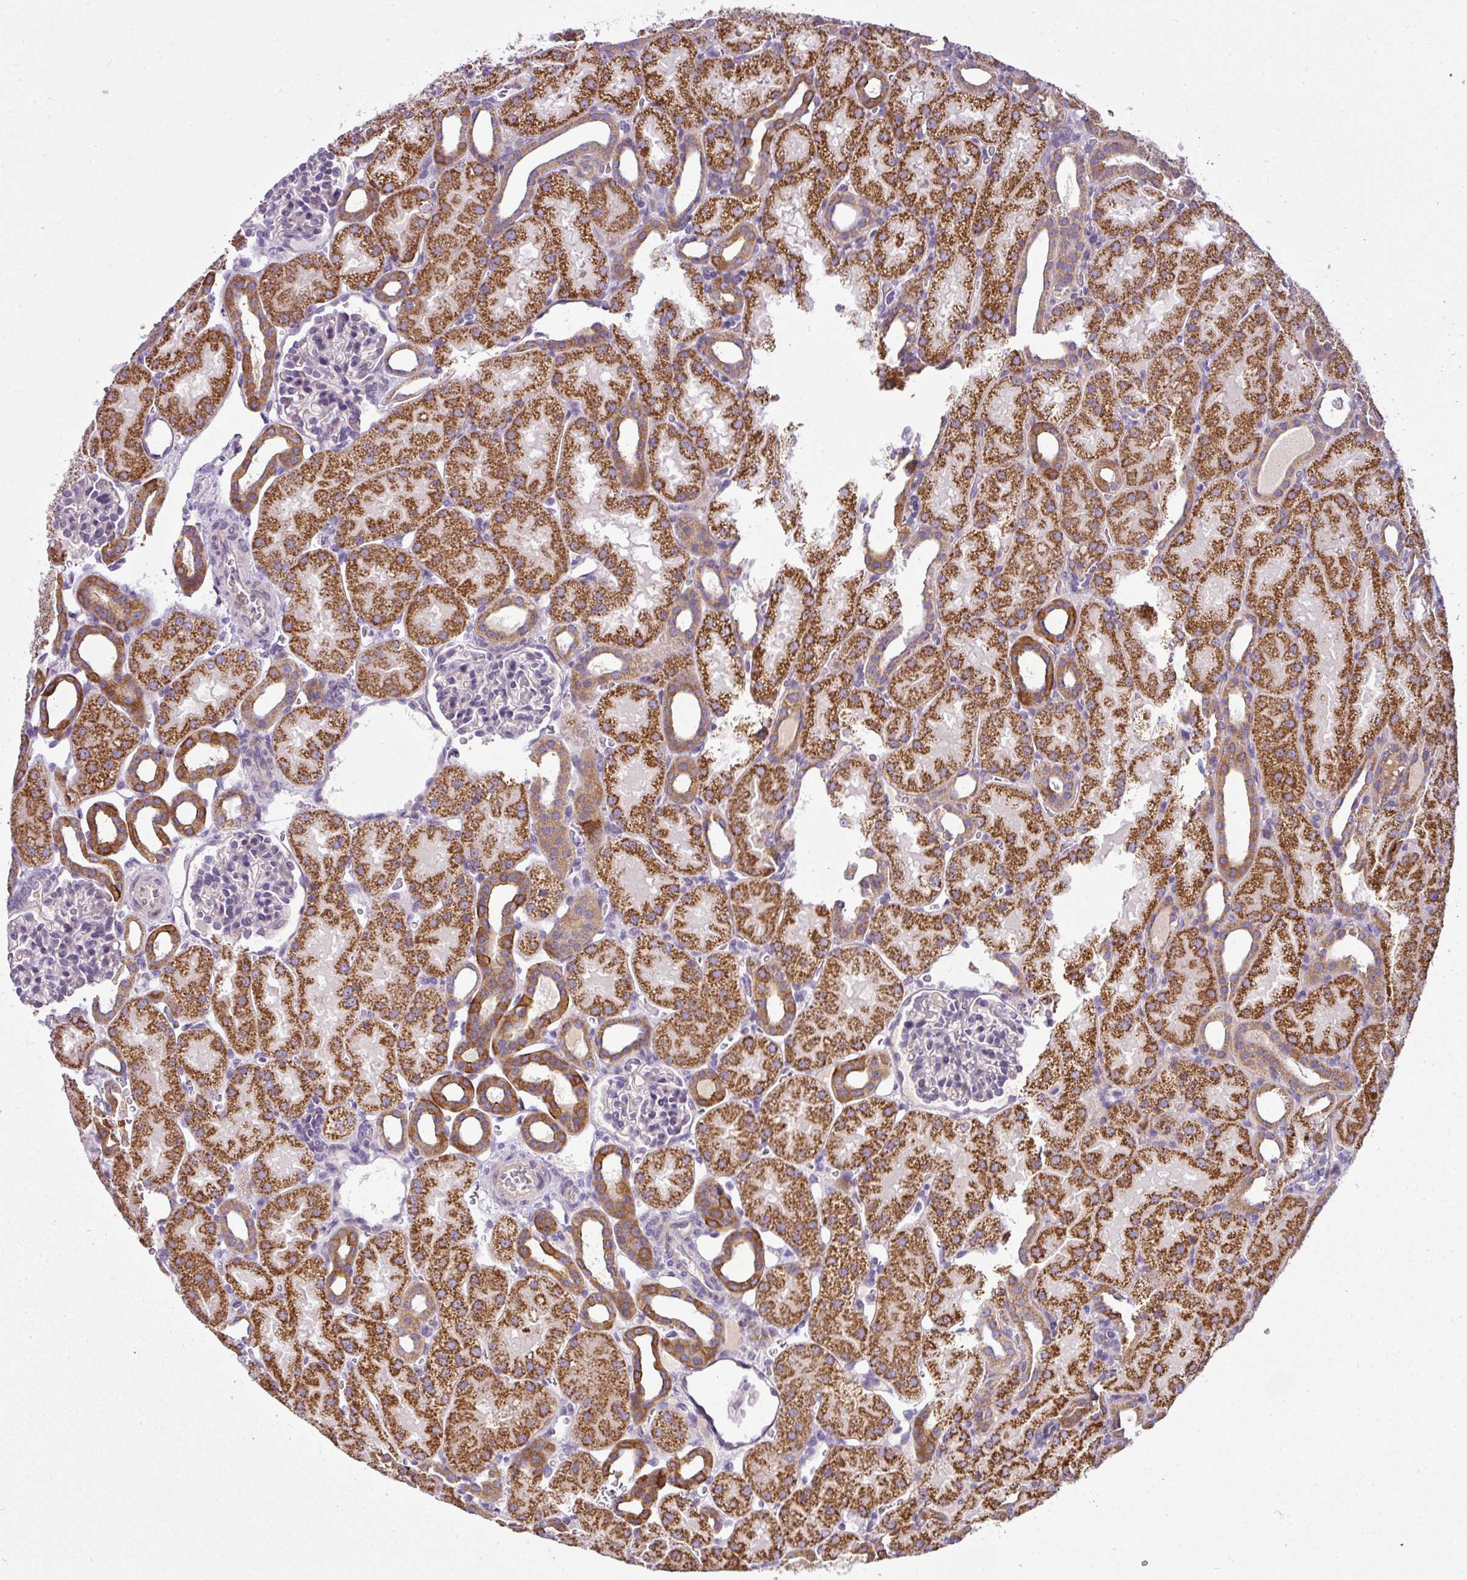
{"staining": {"intensity": "moderate", "quantity": "<25%", "location": "cytoplasmic/membranous"}, "tissue": "kidney", "cell_type": "Cells in glomeruli", "image_type": "normal", "snomed": [{"axis": "morphology", "description": "Normal tissue, NOS"}, {"axis": "topography", "description": "Kidney"}], "caption": "A low amount of moderate cytoplasmic/membranous positivity is present in approximately <25% of cells in glomeruli in benign kidney. (DAB IHC with brightfield microscopy, high magnification).", "gene": "GAN", "patient": {"sex": "male", "age": 2}}